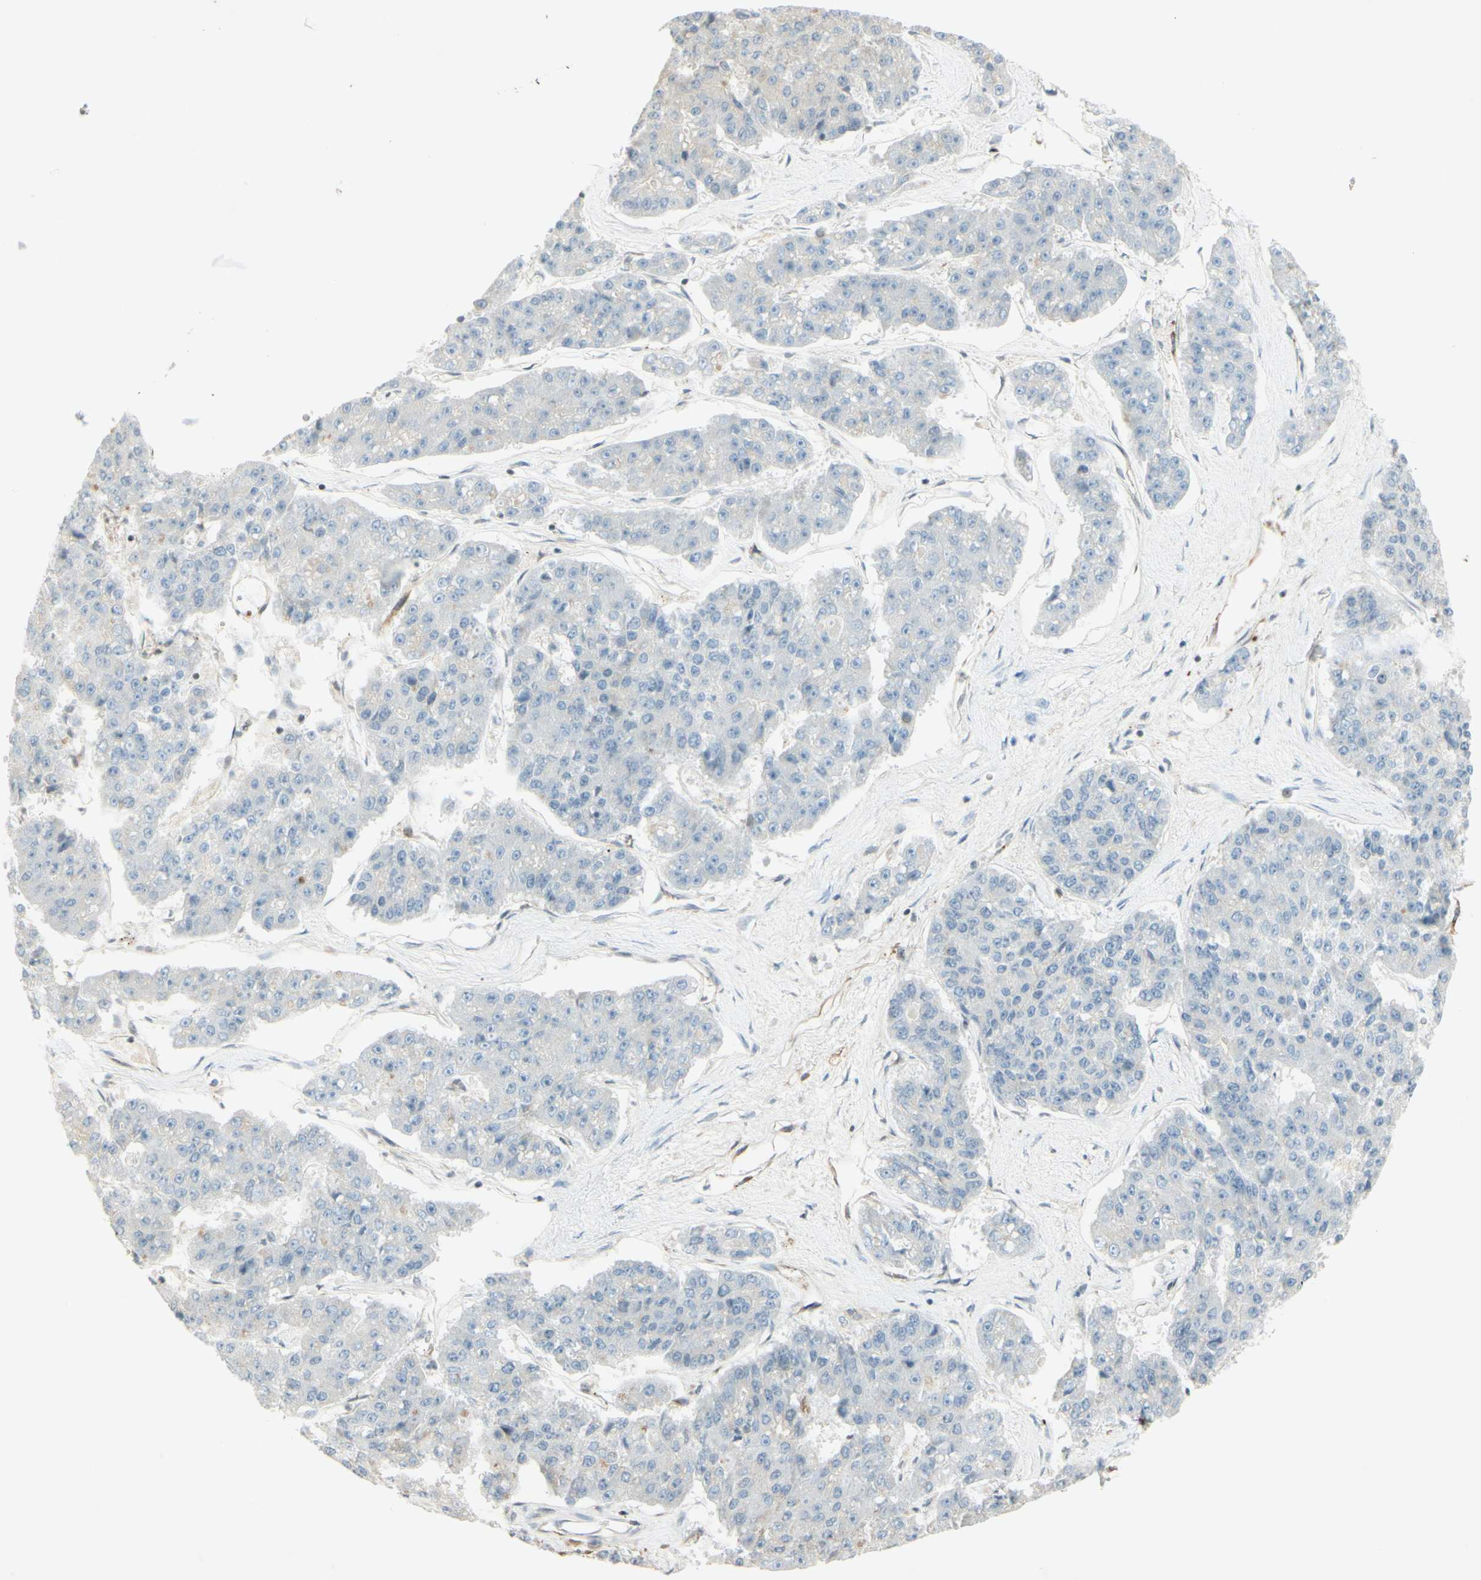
{"staining": {"intensity": "negative", "quantity": "none", "location": "none"}, "tissue": "pancreatic cancer", "cell_type": "Tumor cells", "image_type": "cancer", "snomed": [{"axis": "morphology", "description": "Adenocarcinoma, NOS"}, {"axis": "topography", "description": "Pancreas"}], "caption": "An immunohistochemistry (IHC) histopathology image of pancreatic cancer (adenocarcinoma) is shown. There is no staining in tumor cells of pancreatic cancer (adenocarcinoma).", "gene": "MAP1B", "patient": {"sex": "male", "age": 50}}